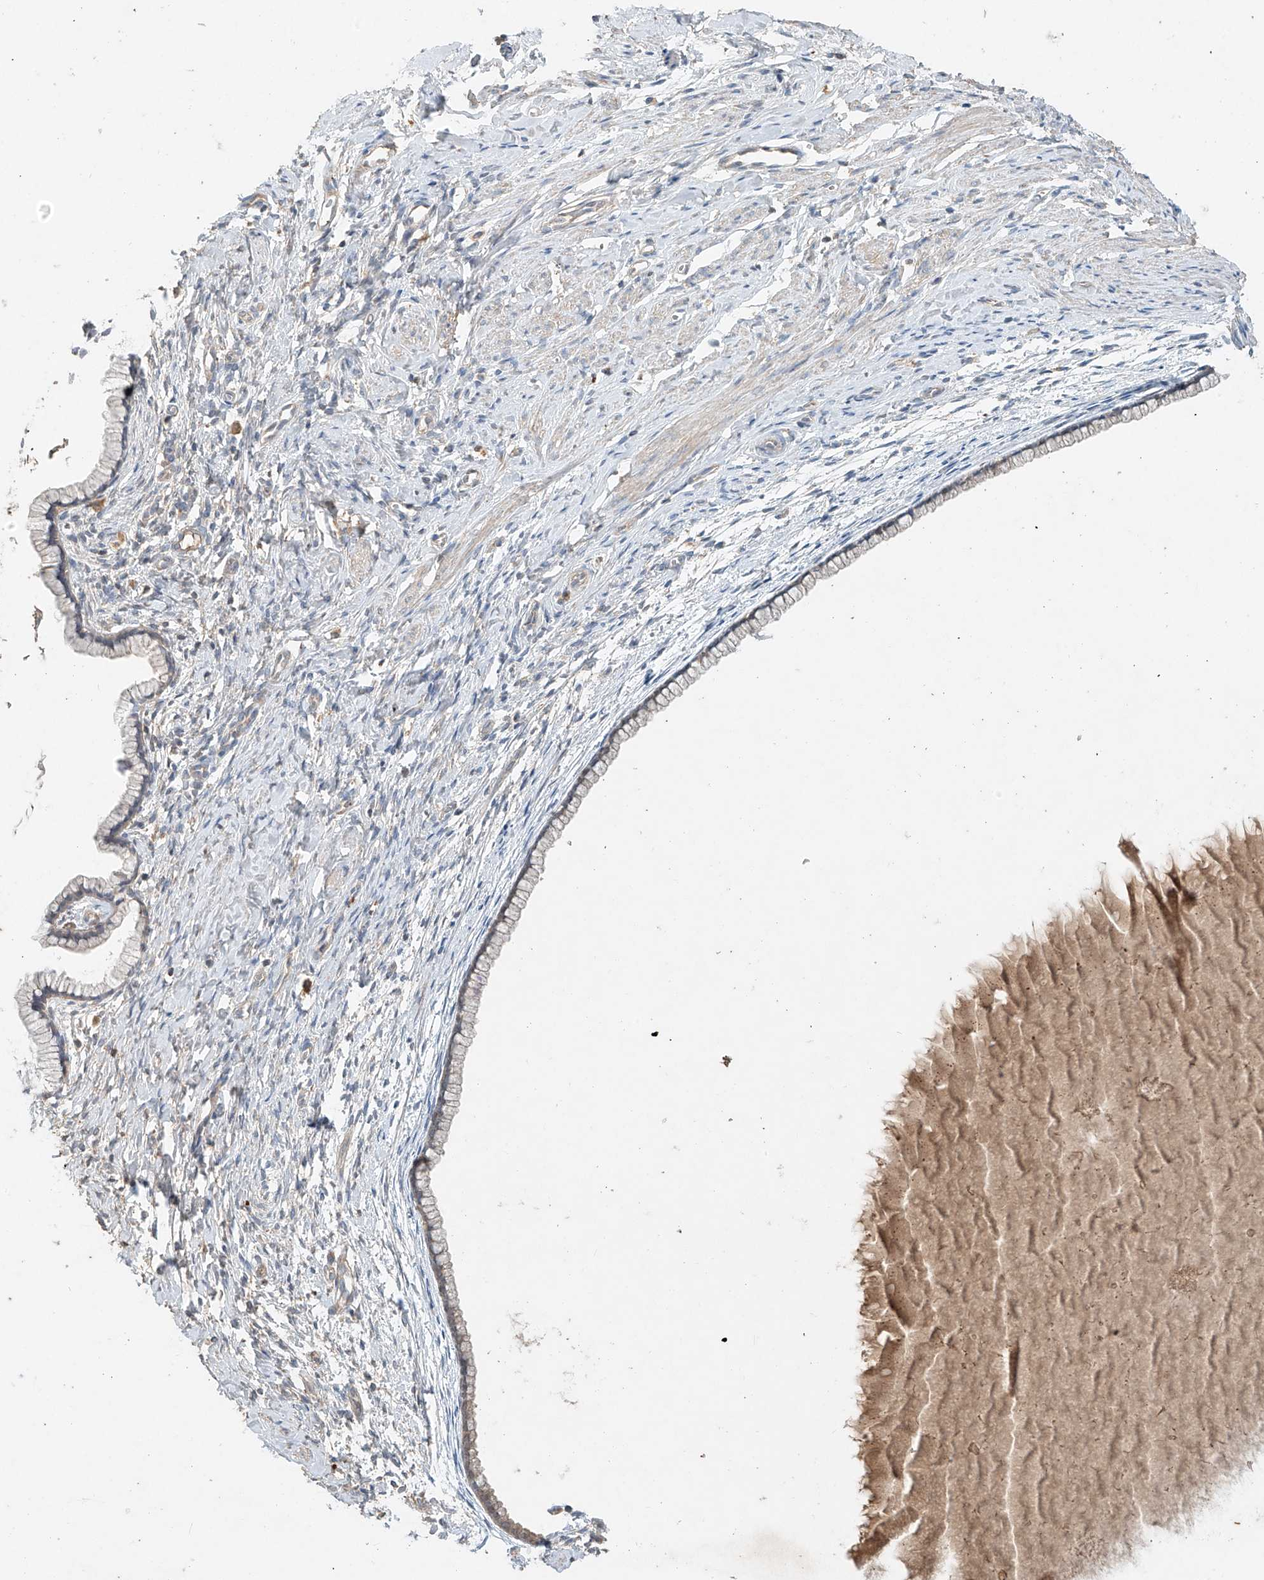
{"staining": {"intensity": "weak", "quantity": "25%-75%", "location": "cytoplasmic/membranous"}, "tissue": "cervix", "cell_type": "Glandular cells", "image_type": "normal", "snomed": [{"axis": "morphology", "description": "Normal tissue, NOS"}, {"axis": "topography", "description": "Cervix"}], "caption": "Glandular cells demonstrate low levels of weak cytoplasmic/membranous staining in about 25%-75% of cells in normal cervix.", "gene": "GNB1L", "patient": {"sex": "female", "age": 75}}